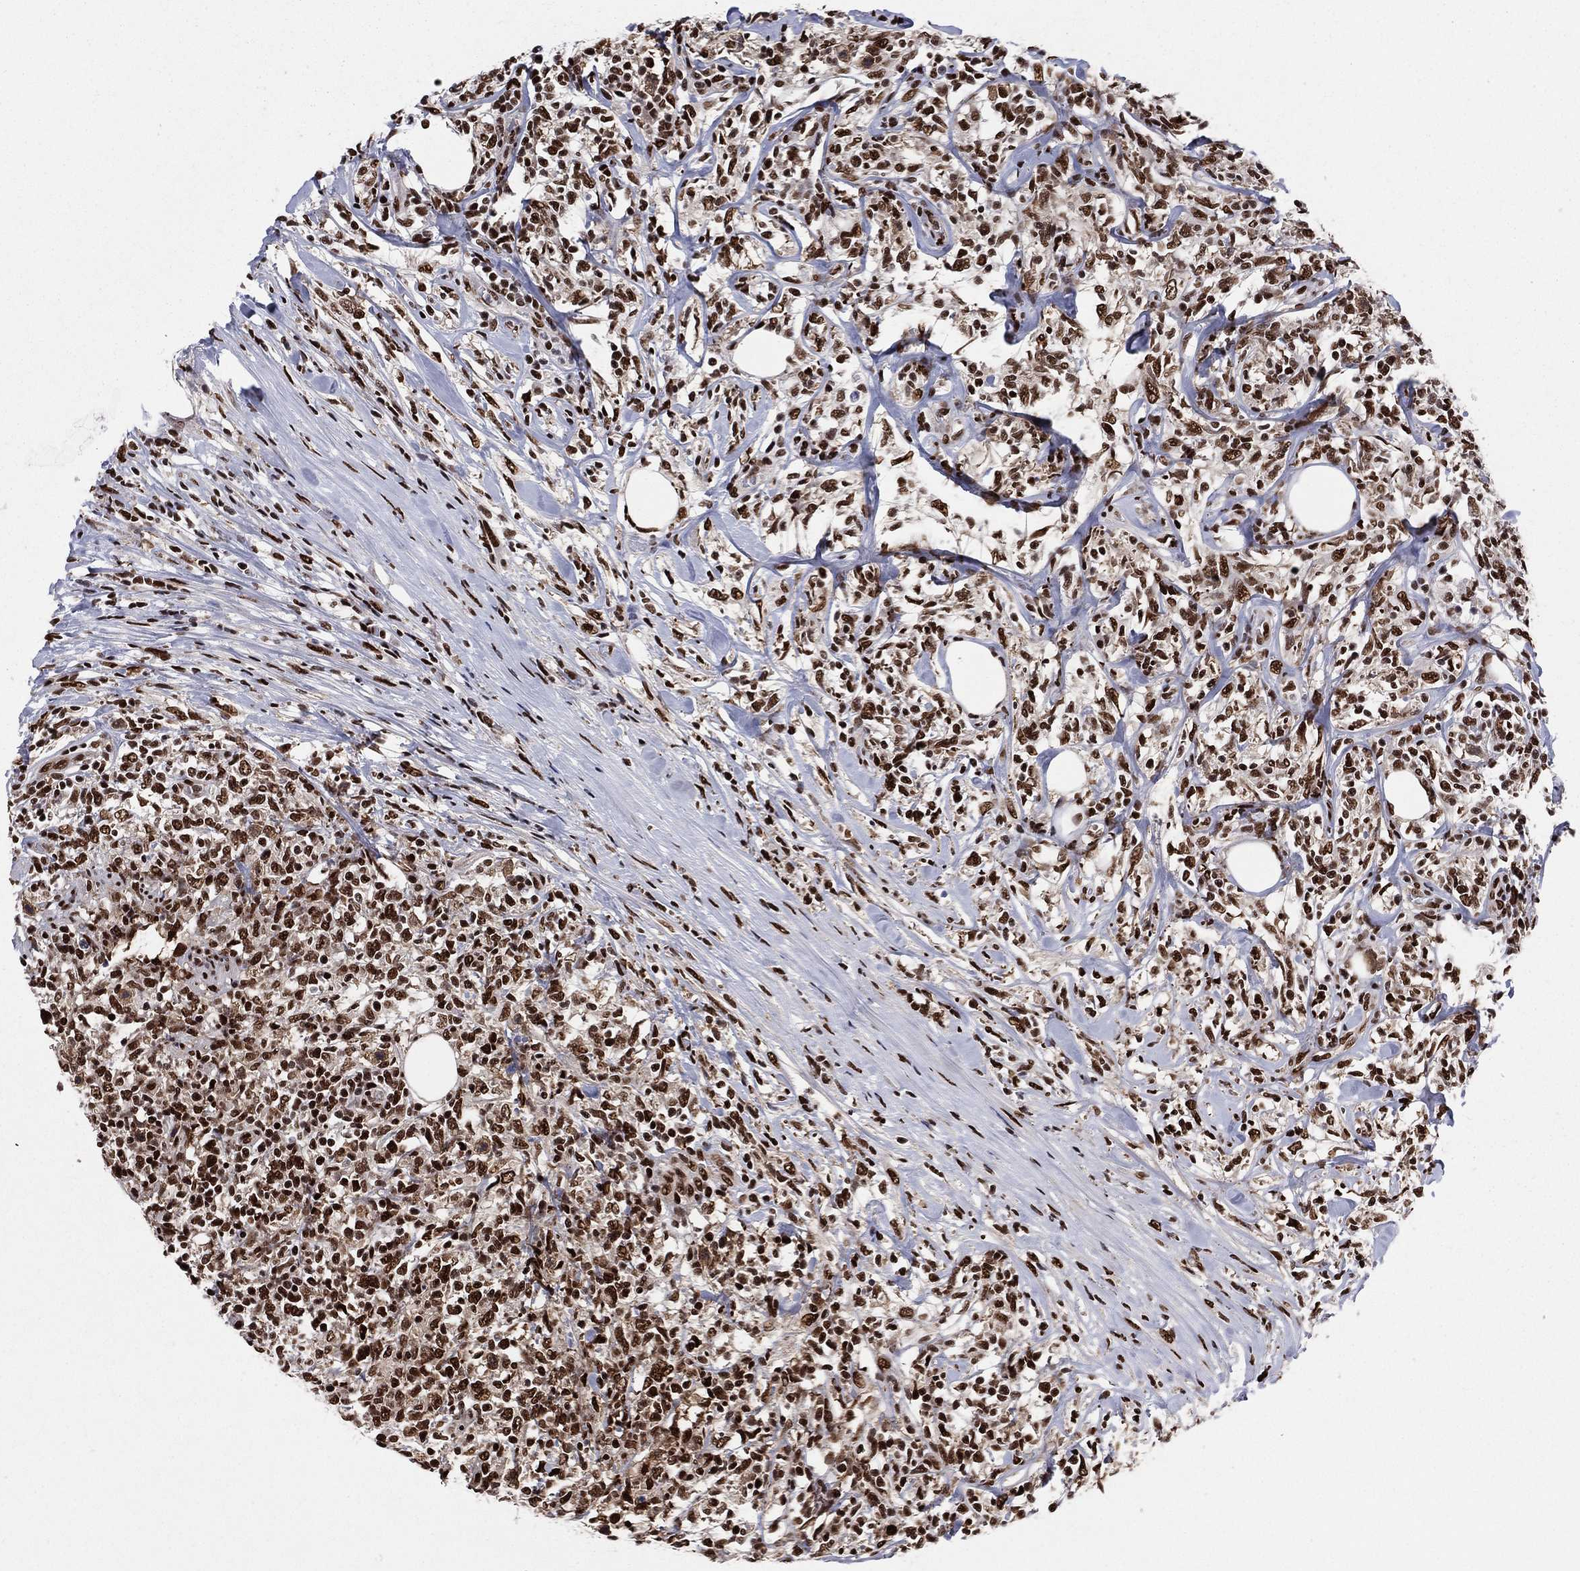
{"staining": {"intensity": "strong", "quantity": ">75%", "location": "nuclear"}, "tissue": "lymphoma", "cell_type": "Tumor cells", "image_type": "cancer", "snomed": [{"axis": "morphology", "description": "Malignant lymphoma, non-Hodgkin's type, High grade"}, {"axis": "topography", "description": "Lymph node"}], "caption": "Immunohistochemistry (IHC) photomicrograph of neoplastic tissue: lymphoma stained using IHC shows high levels of strong protein expression localized specifically in the nuclear of tumor cells, appearing as a nuclear brown color.", "gene": "TP53BP1", "patient": {"sex": "female", "age": 84}}